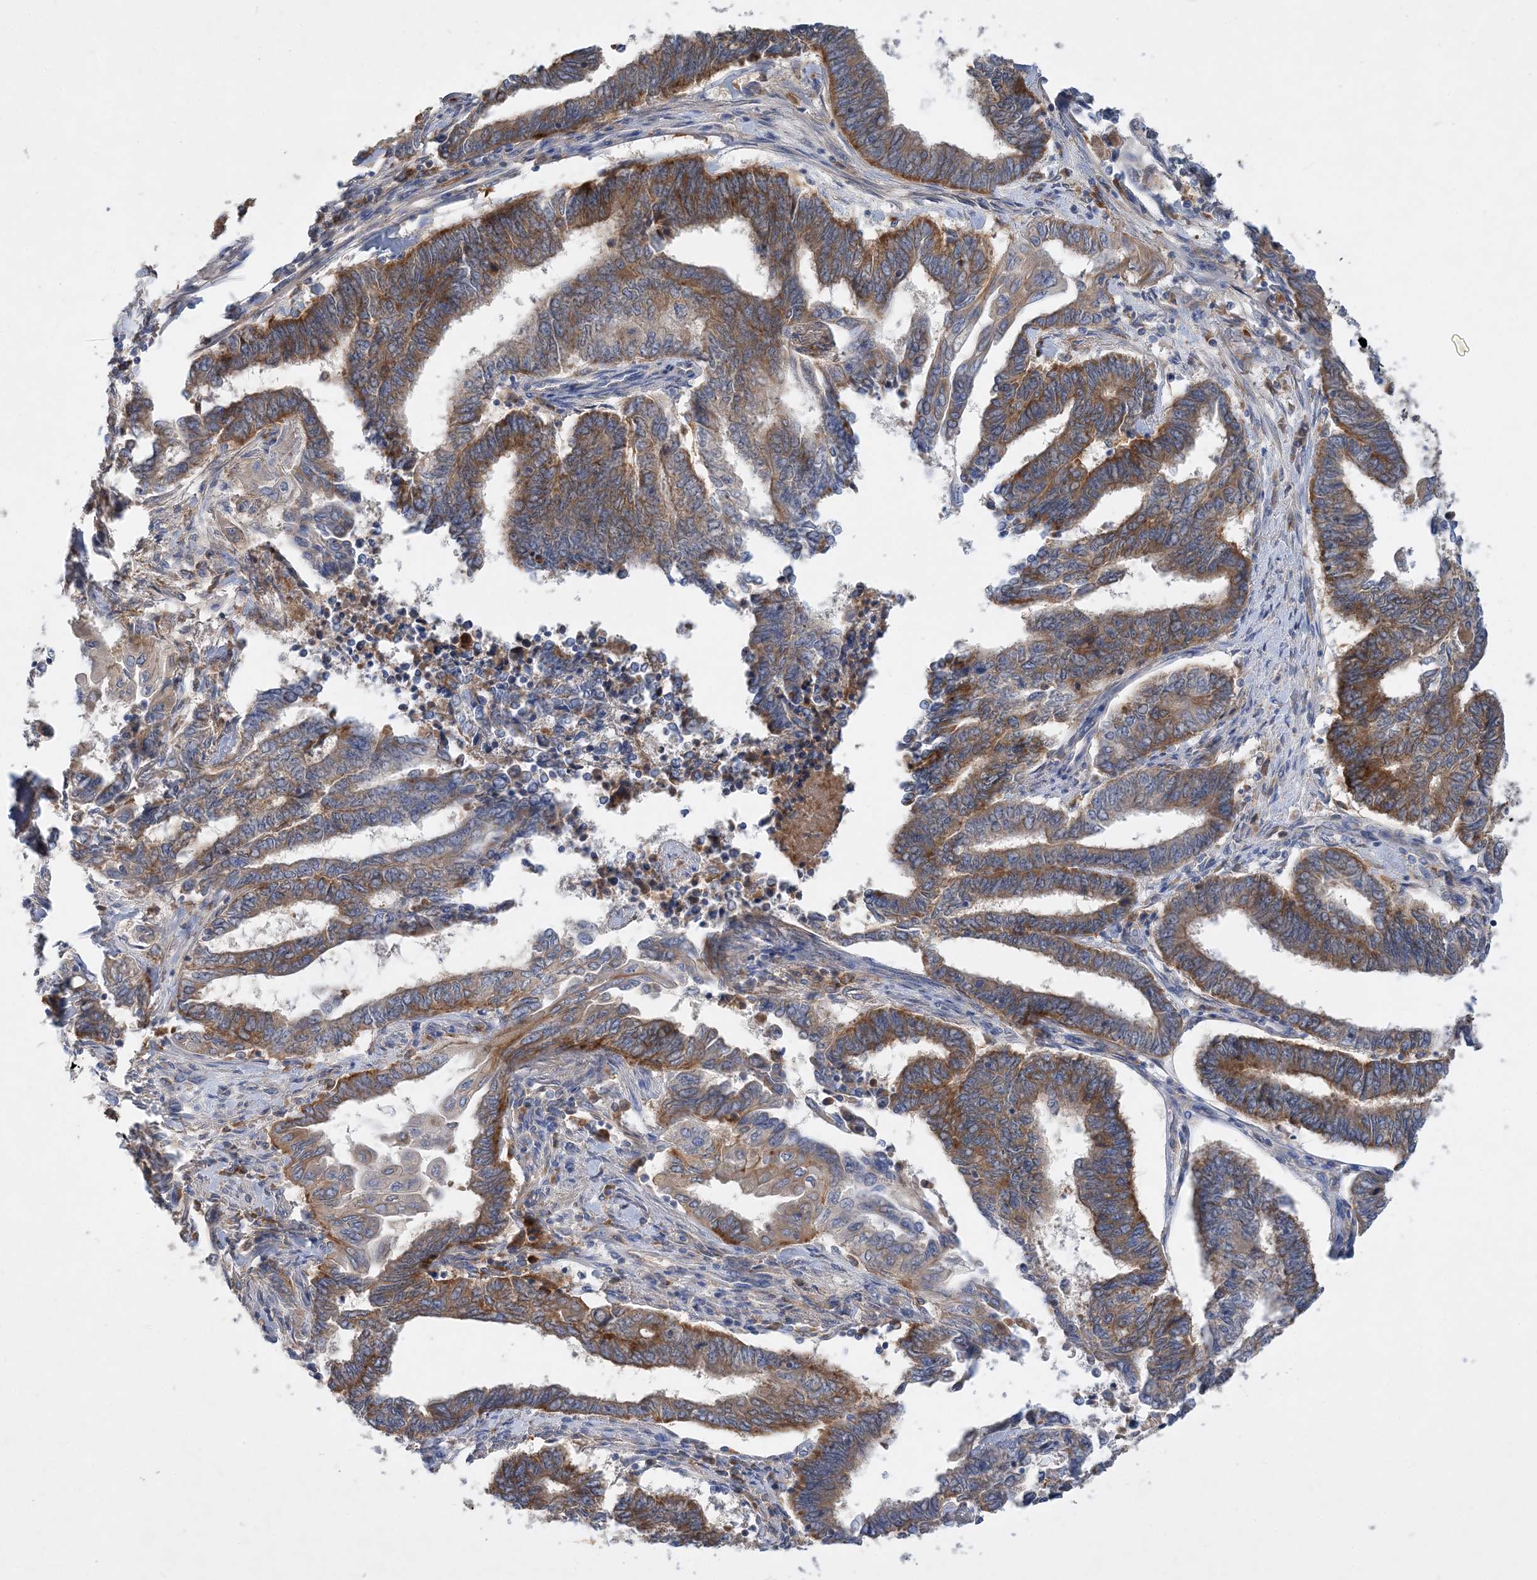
{"staining": {"intensity": "moderate", "quantity": ">75%", "location": "cytoplasmic/membranous"}, "tissue": "endometrial cancer", "cell_type": "Tumor cells", "image_type": "cancer", "snomed": [{"axis": "morphology", "description": "Adenocarcinoma, NOS"}, {"axis": "topography", "description": "Uterus"}, {"axis": "topography", "description": "Endometrium"}], "caption": "Adenocarcinoma (endometrial) was stained to show a protein in brown. There is medium levels of moderate cytoplasmic/membranous positivity in about >75% of tumor cells. (Stains: DAB (3,3'-diaminobenzidine) in brown, nuclei in blue, Microscopy: brightfield microscopy at high magnification).", "gene": "GRINA", "patient": {"sex": "female", "age": 70}}